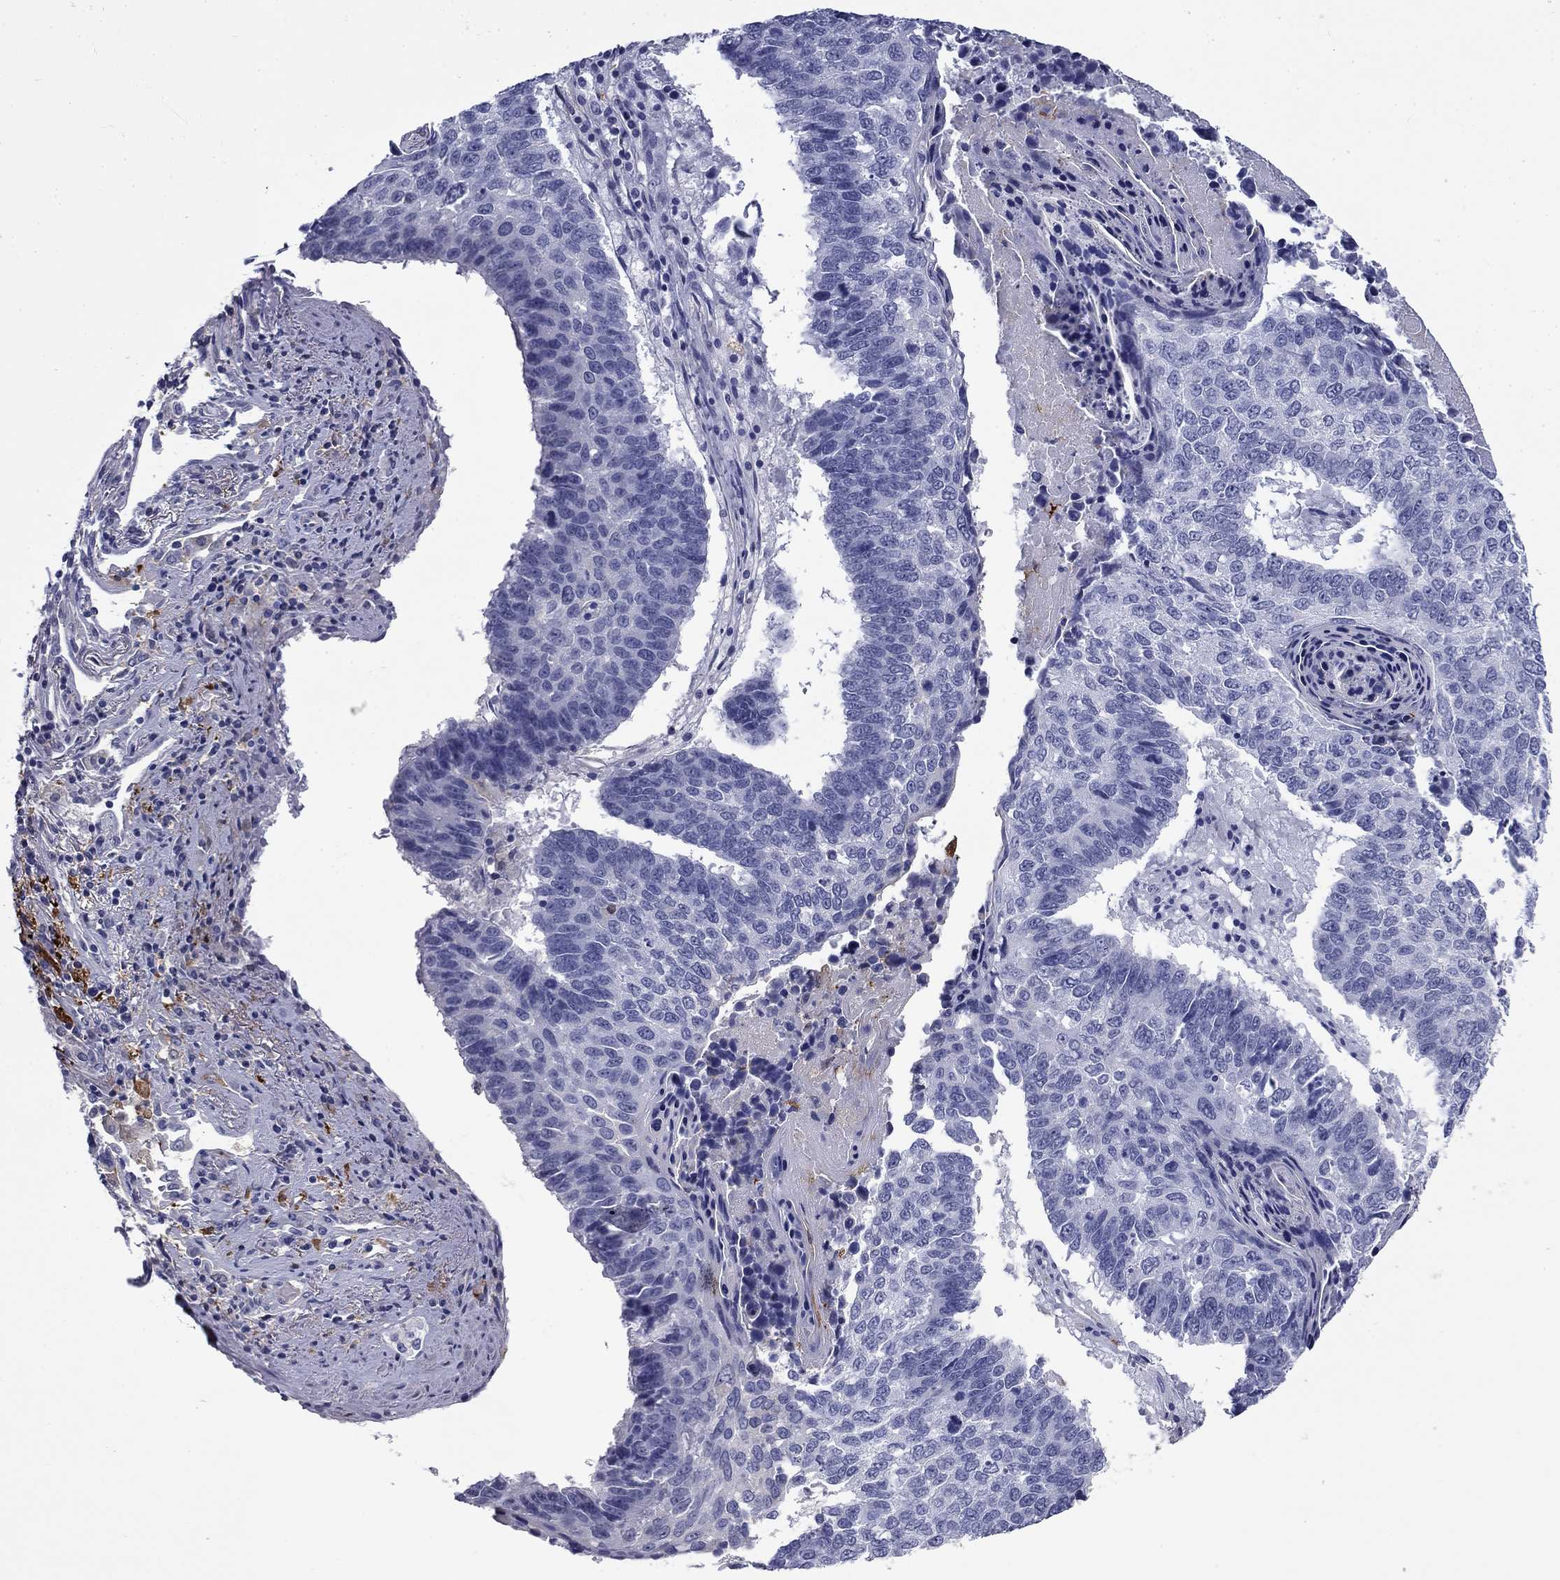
{"staining": {"intensity": "negative", "quantity": "none", "location": "none"}, "tissue": "lung cancer", "cell_type": "Tumor cells", "image_type": "cancer", "snomed": [{"axis": "morphology", "description": "Squamous cell carcinoma, NOS"}, {"axis": "topography", "description": "Lung"}], "caption": "This image is of lung cancer (squamous cell carcinoma) stained with immunohistochemistry (IHC) to label a protein in brown with the nuclei are counter-stained blue. There is no positivity in tumor cells.", "gene": "BCL2L14", "patient": {"sex": "male", "age": 73}}